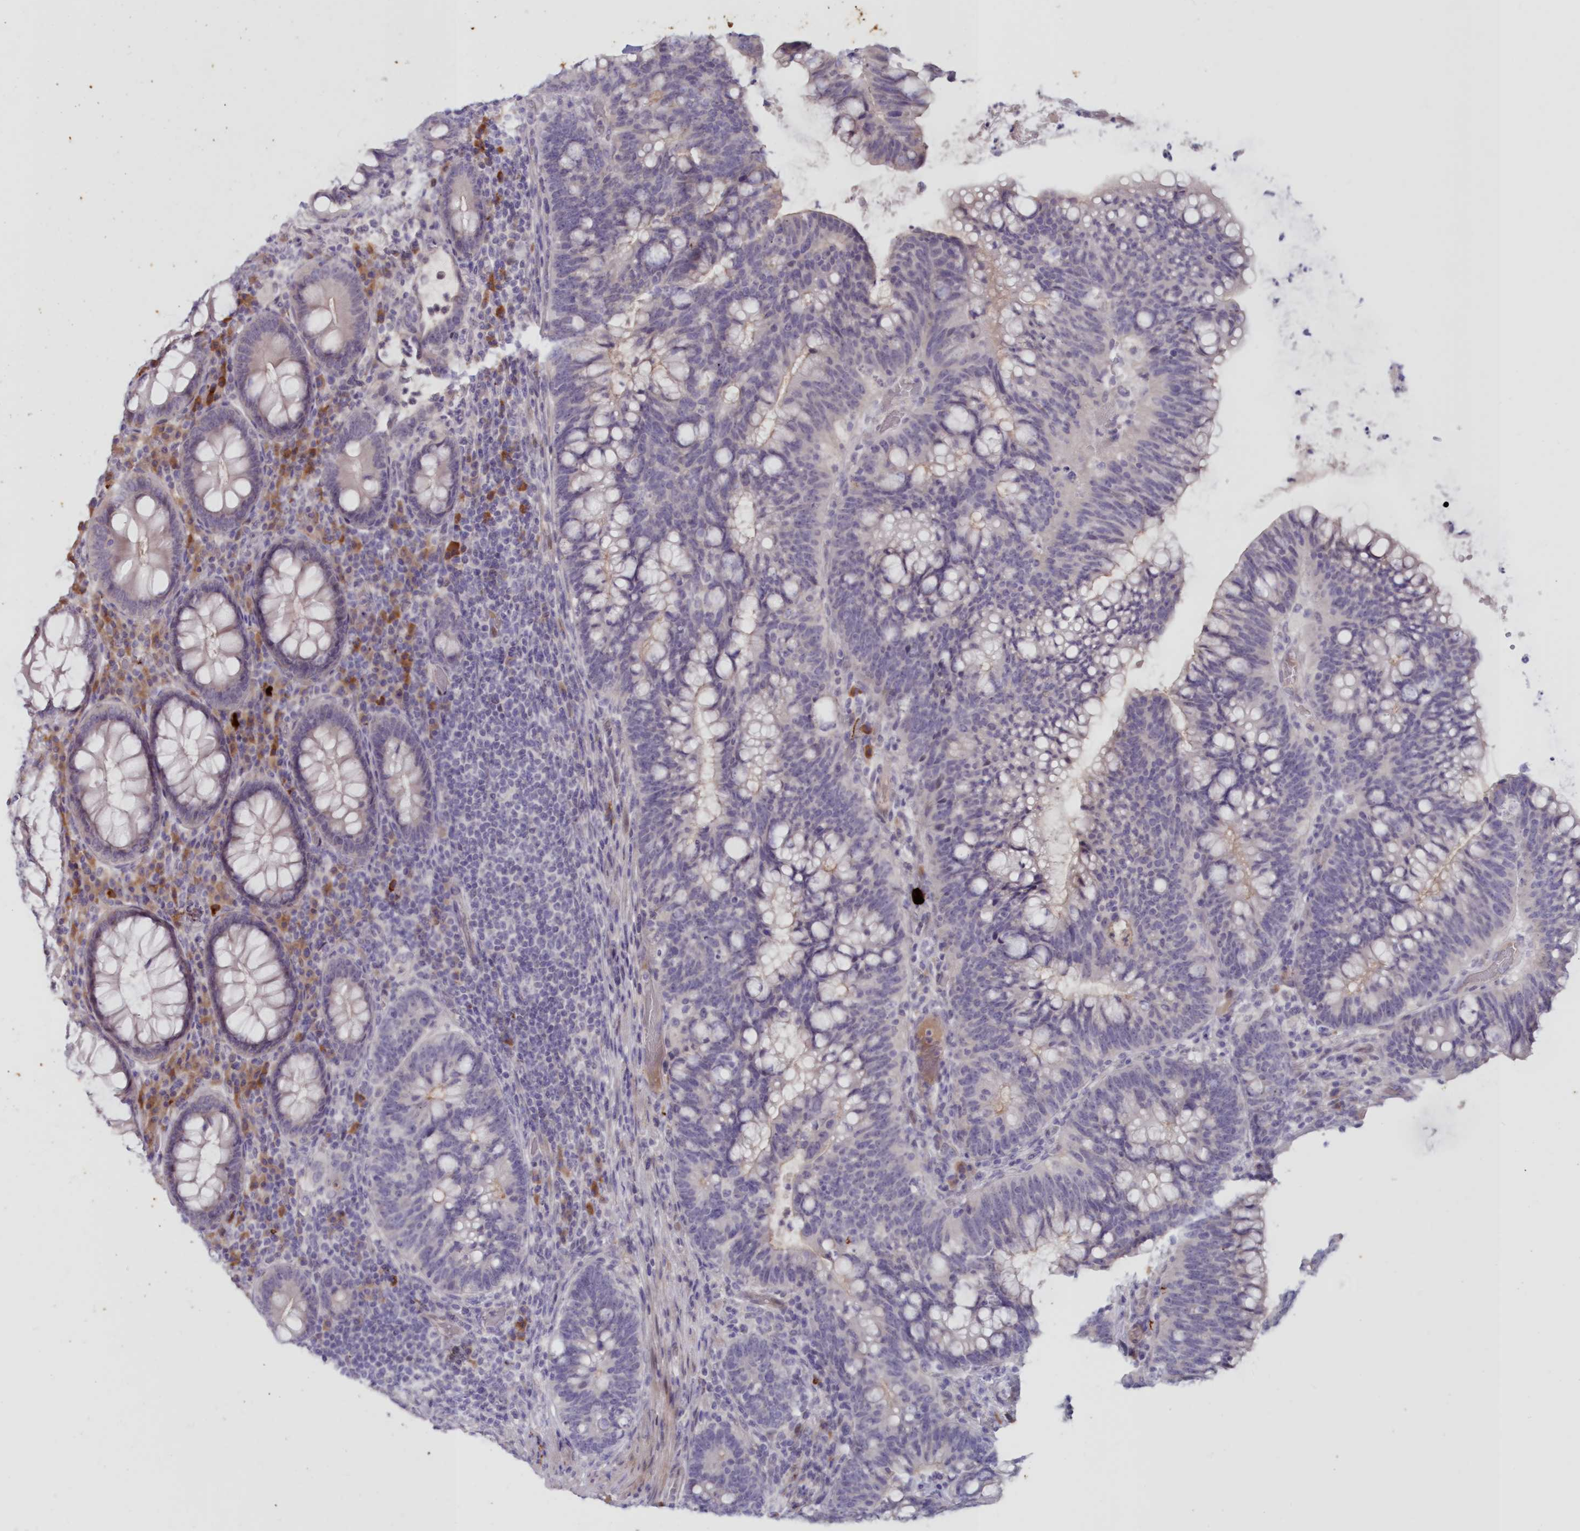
{"staining": {"intensity": "negative", "quantity": "none", "location": "none"}, "tissue": "colorectal cancer", "cell_type": "Tumor cells", "image_type": "cancer", "snomed": [{"axis": "morphology", "description": "Adenocarcinoma, NOS"}, {"axis": "topography", "description": "Colon"}], "caption": "Tumor cells show no significant protein expression in colorectal adenocarcinoma.", "gene": "SNED1", "patient": {"sex": "female", "age": 66}}